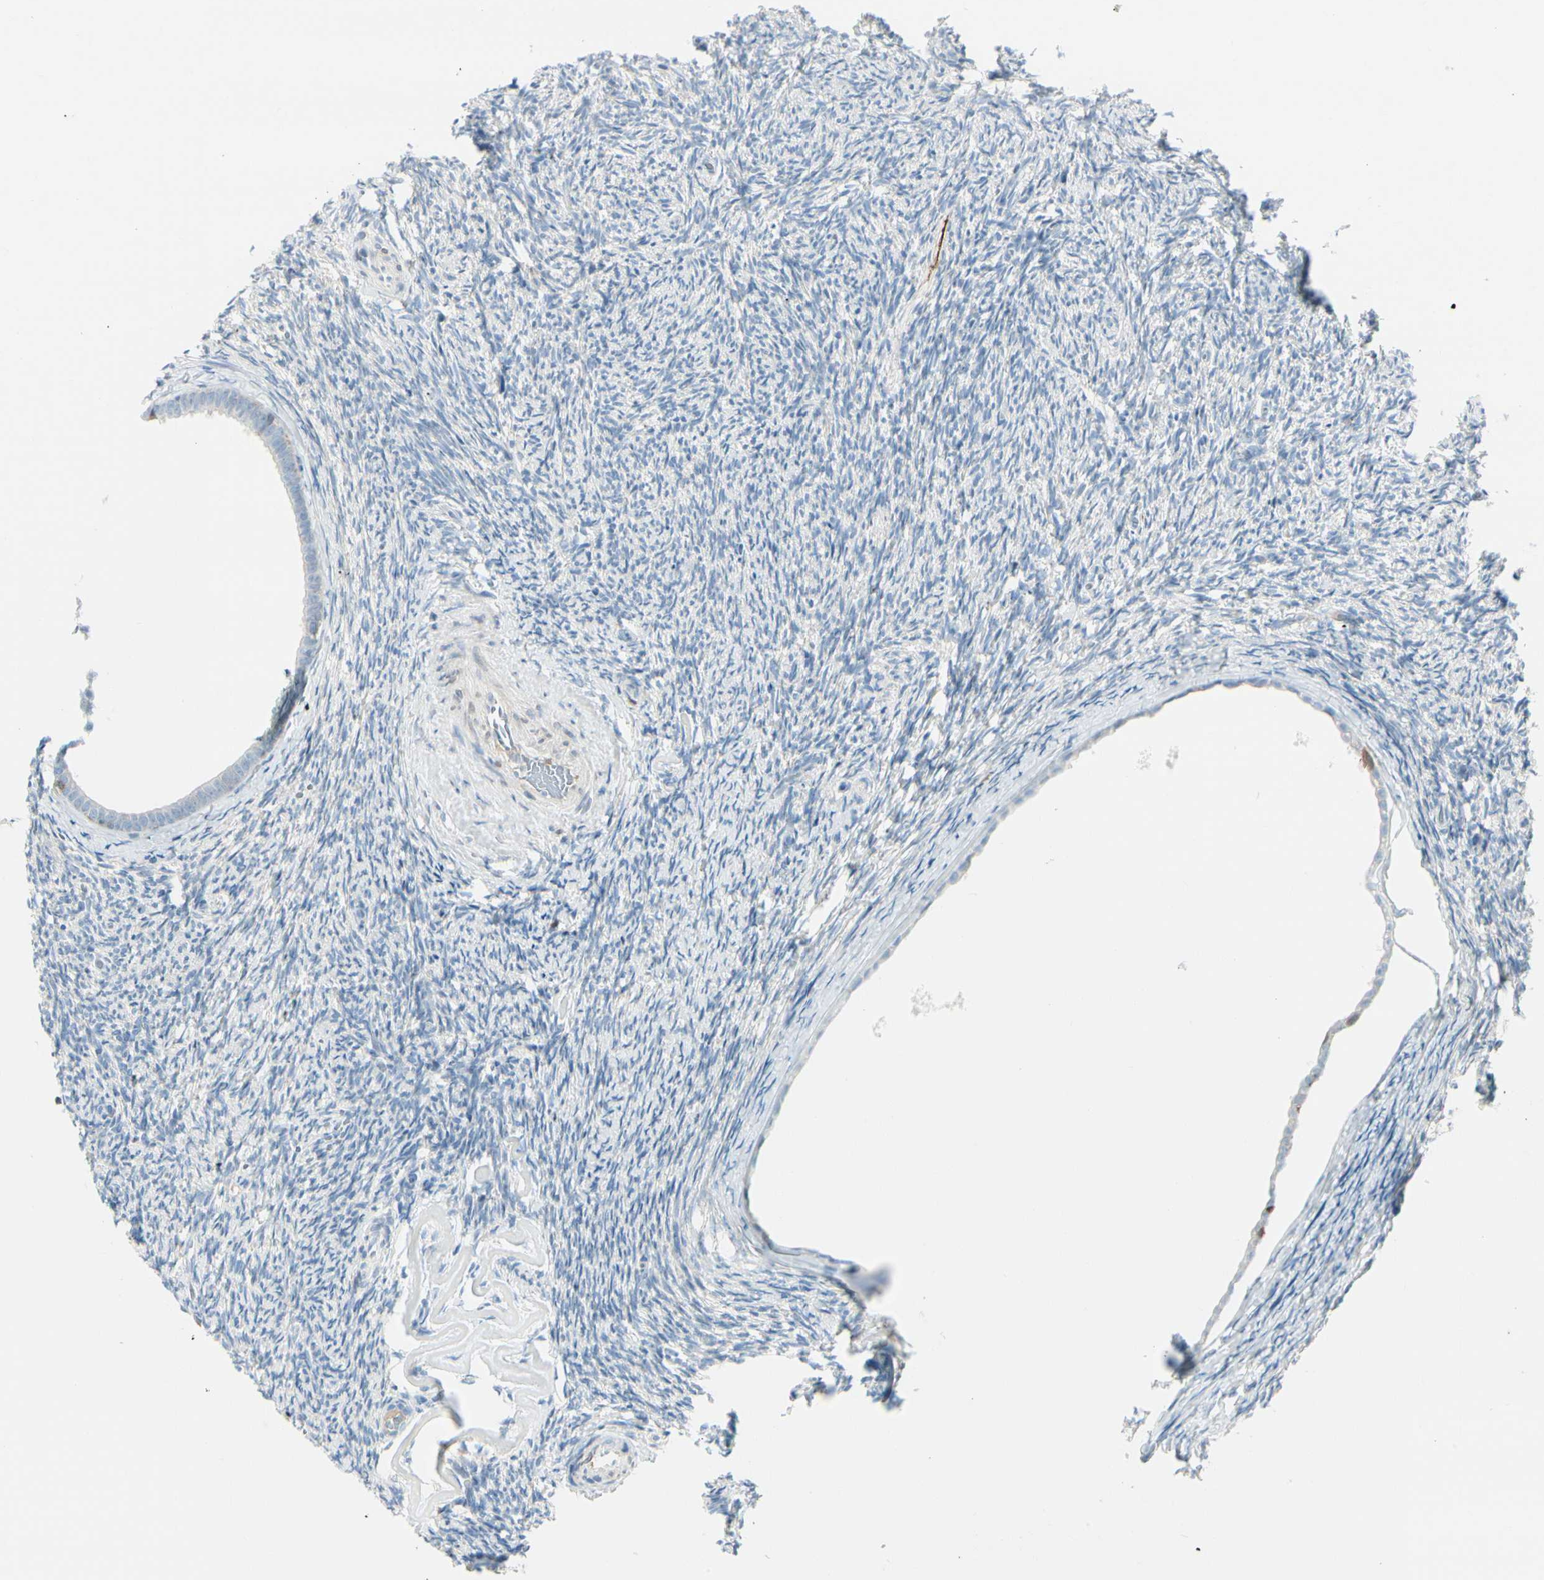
{"staining": {"intensity": "negative", "quantity": "none", "location": "none"}, "tissue": "ovary", "cell_type": "Follicle cells", "image_type": "normal", "snomed": [{"axis": "morphology", "description": "Normal tissue, NOS"}, {"axis": "topography", "description": "Ovary"}], "caption": "Immunohistochemistry (IHC) micrograph of normal ovary stained for a protein (brown), which demonstrates no positivity in follicle cells.", "gene": "TRAF1", "patient": {"sex": "female", "age": 60}}